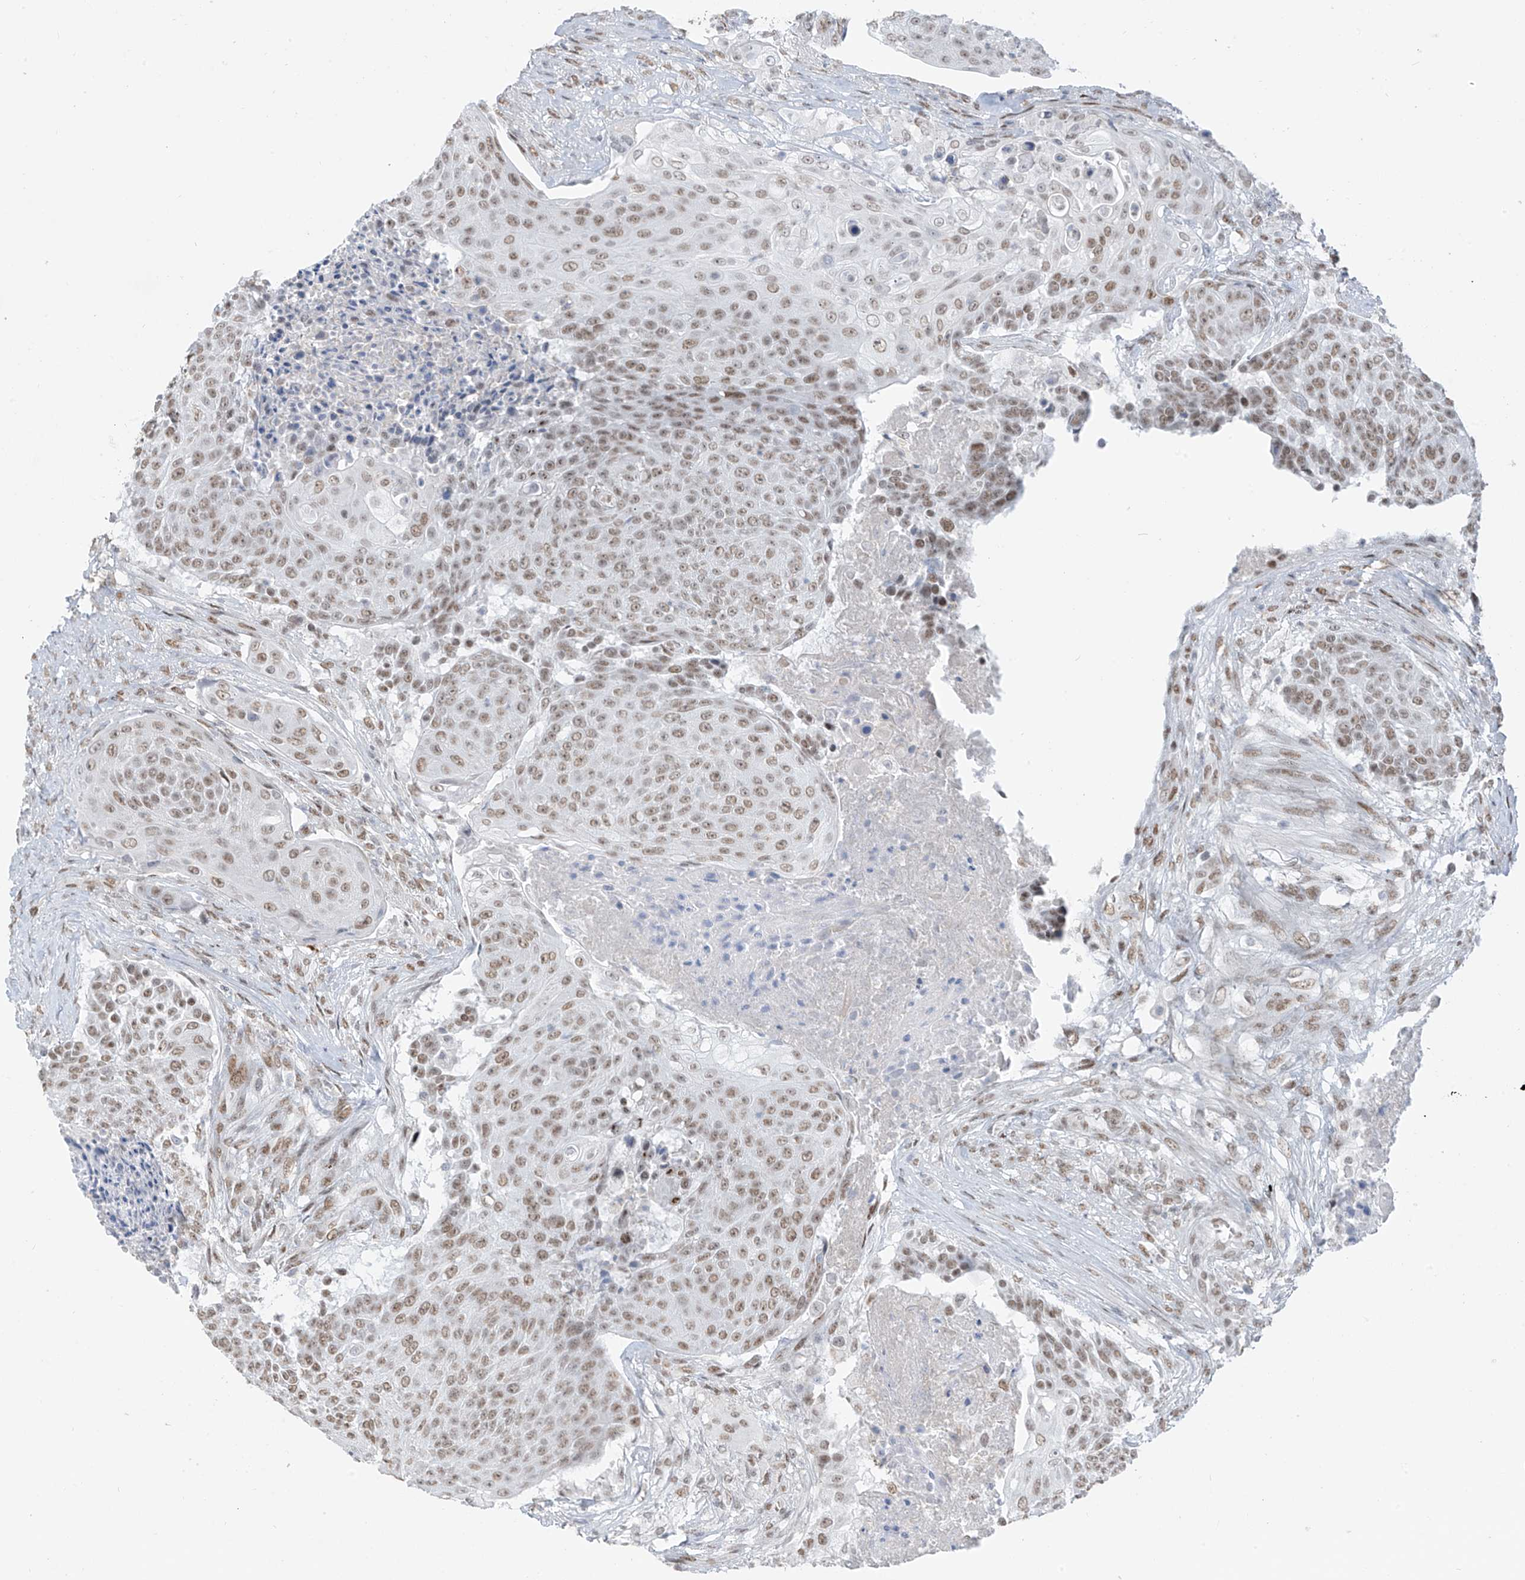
{"staining": {"intensity": "moderate", "quantity": ">75%", "location": "nuclear"}, "tissue": "urothelial cancer", "cell_type": "Tumor cells", "image_type": "cancer", "snomed": [{"axis": "morphology", "description": "Urothelial carcinoma, High grade"}, {"axis": "topography", "description": "Urinary bladder"}], "caption": "Urothelial carcinoma (high-grade) stained with DAB immunohistochemistry (IHC) exhibits medium levels of moderate nuclear staining in approximately >75% of tumor cells. (DAB IHC with brightfield microscopy, high magnification).", "gene": "MCM9", "patient": {"sex": "female", "age": 63}}